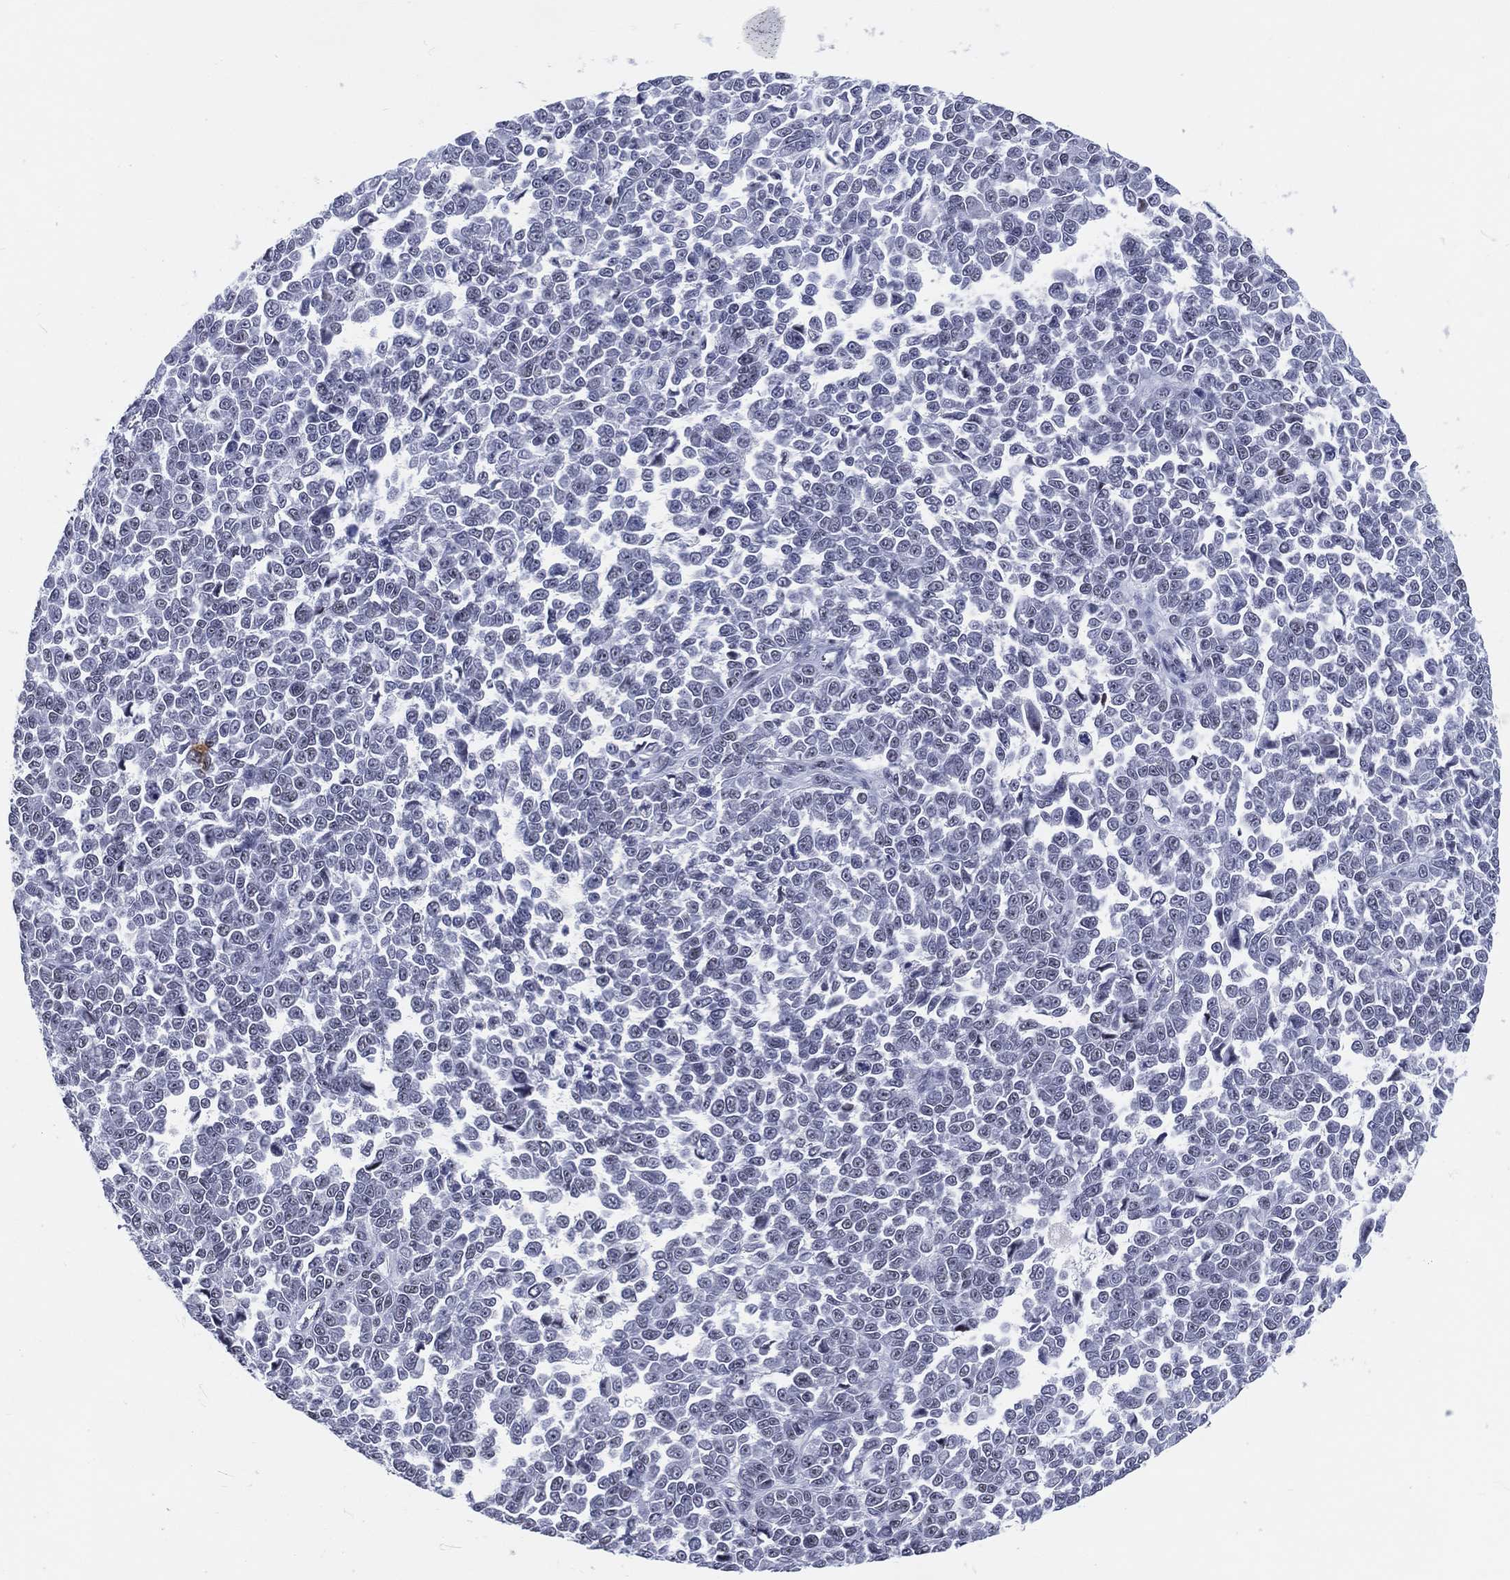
{"staining": {"intensity": "moderate", "quantity": "<25%", "location": "nuclear"}, "tissue": "melanoma", "cell_type": "Tumor cells", "image_type": "cancer", "snomed": [{"axis": "morphology", "description": "Malignant melanoma, NOS"}, {"axis": "topography", "description": "Skin"}], "caption": "Immunohistochemistry (DAB (3,3'-diaminobenzidine)) staining of melanoma demonstrates moderate nuclear protein expression in about <25% of tumor cells. (DAB = brown stain, brightfield microscopy at high magnification).", "gene": "MAPK8IP1", "patient": {"sex": "female", "age": 95}}